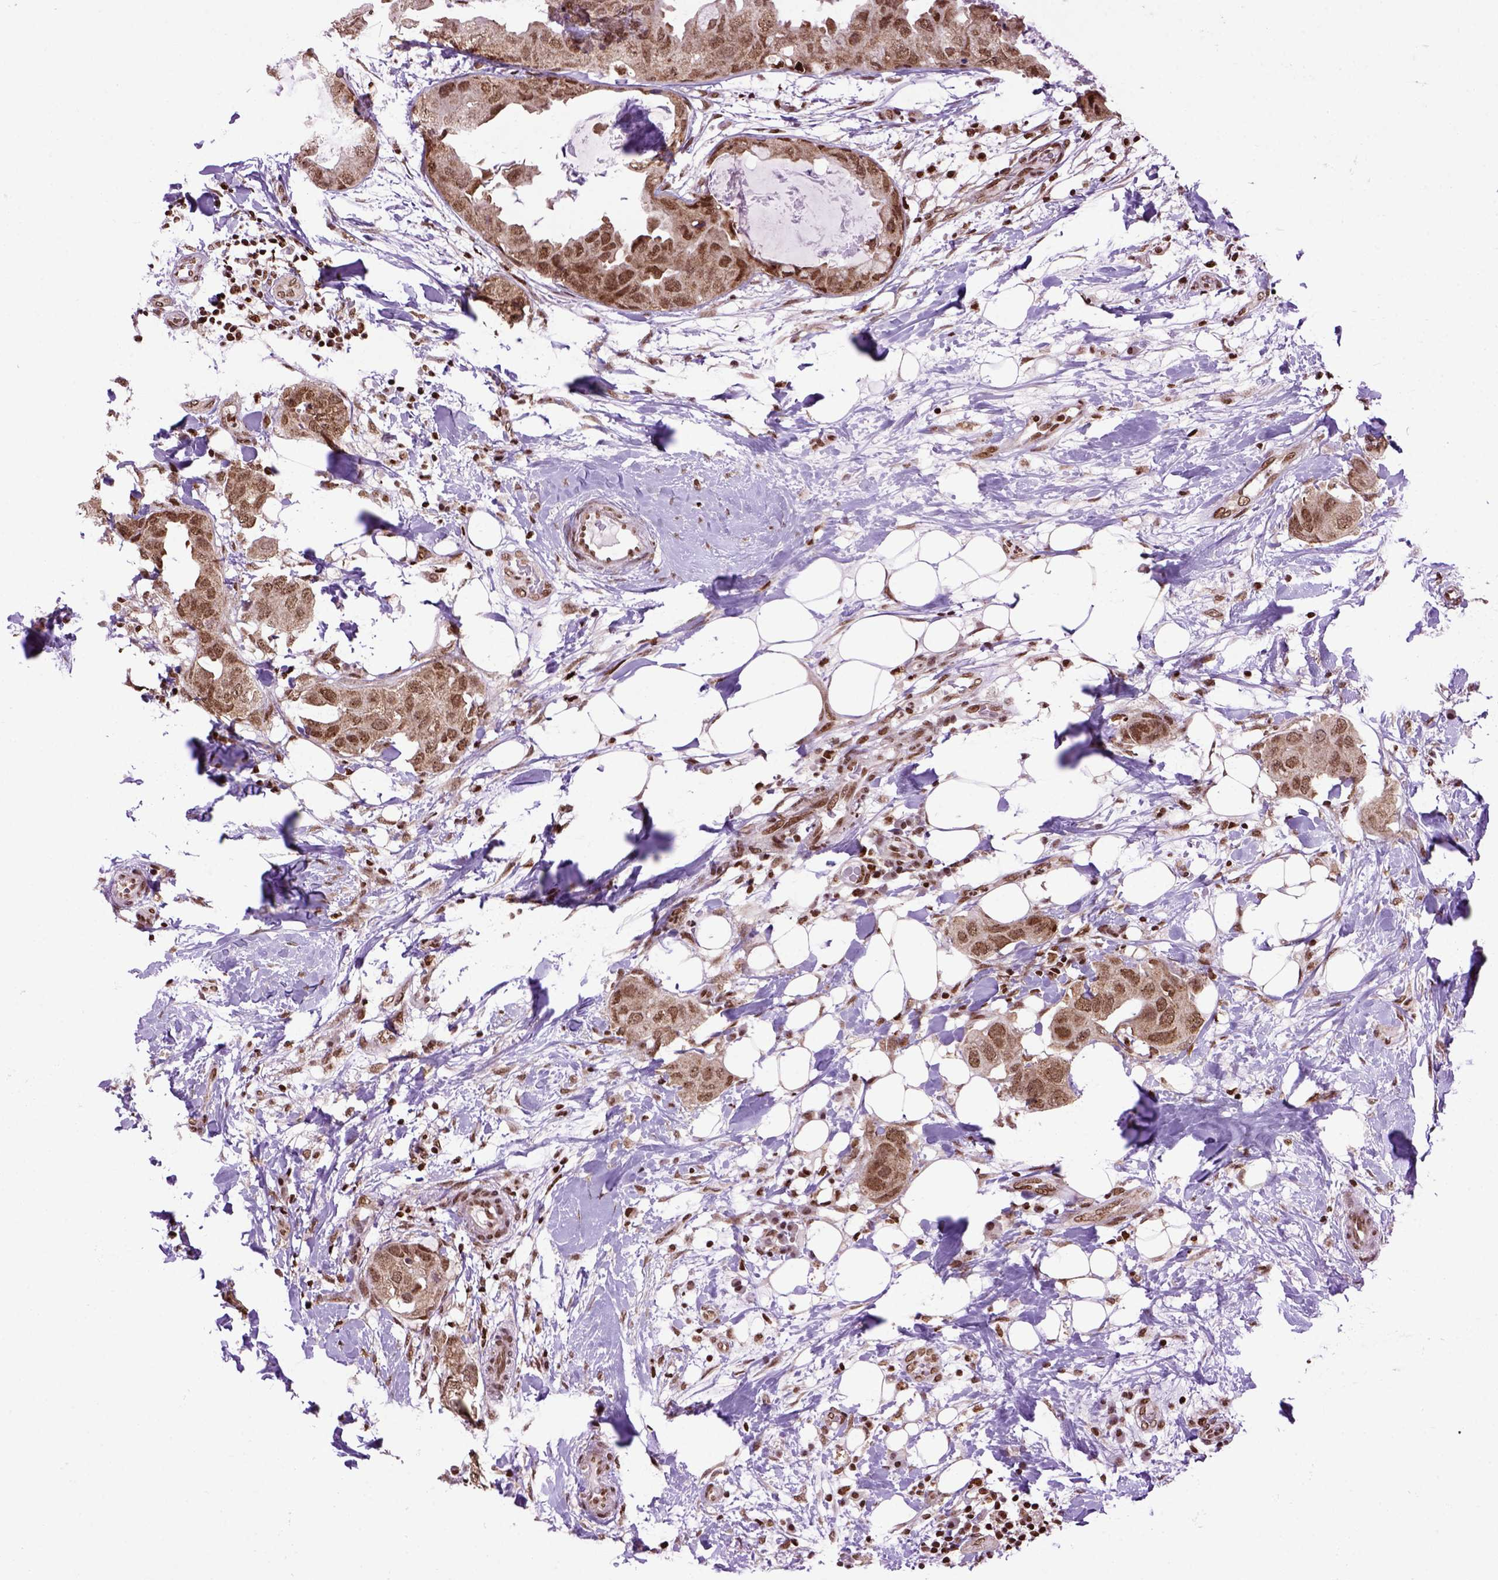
{"staining": {"intensity": "moderate", "quantity": ">75%", "location": "cytoplasmic/membranous,nuclear"}, "tissue": "breast cancer", "cell_type": "Tumor cells", "image_type": "cancer", "snomed": [{"axis": "morphology", "description": "Normal tissue, NOS"}, {"axis": "morphology", "description": "Duct carcinoma"}, {"axis": "topography", "description": "Breast"}], "caption": "Protein staining displays moderate cytoplasmic/membranous and nuclear positivity in approximately >75% of tumor cells in intraductal carcinoma (breast).", "gene": "CELF1", "patient": {"sex": "female", "age": 40}}